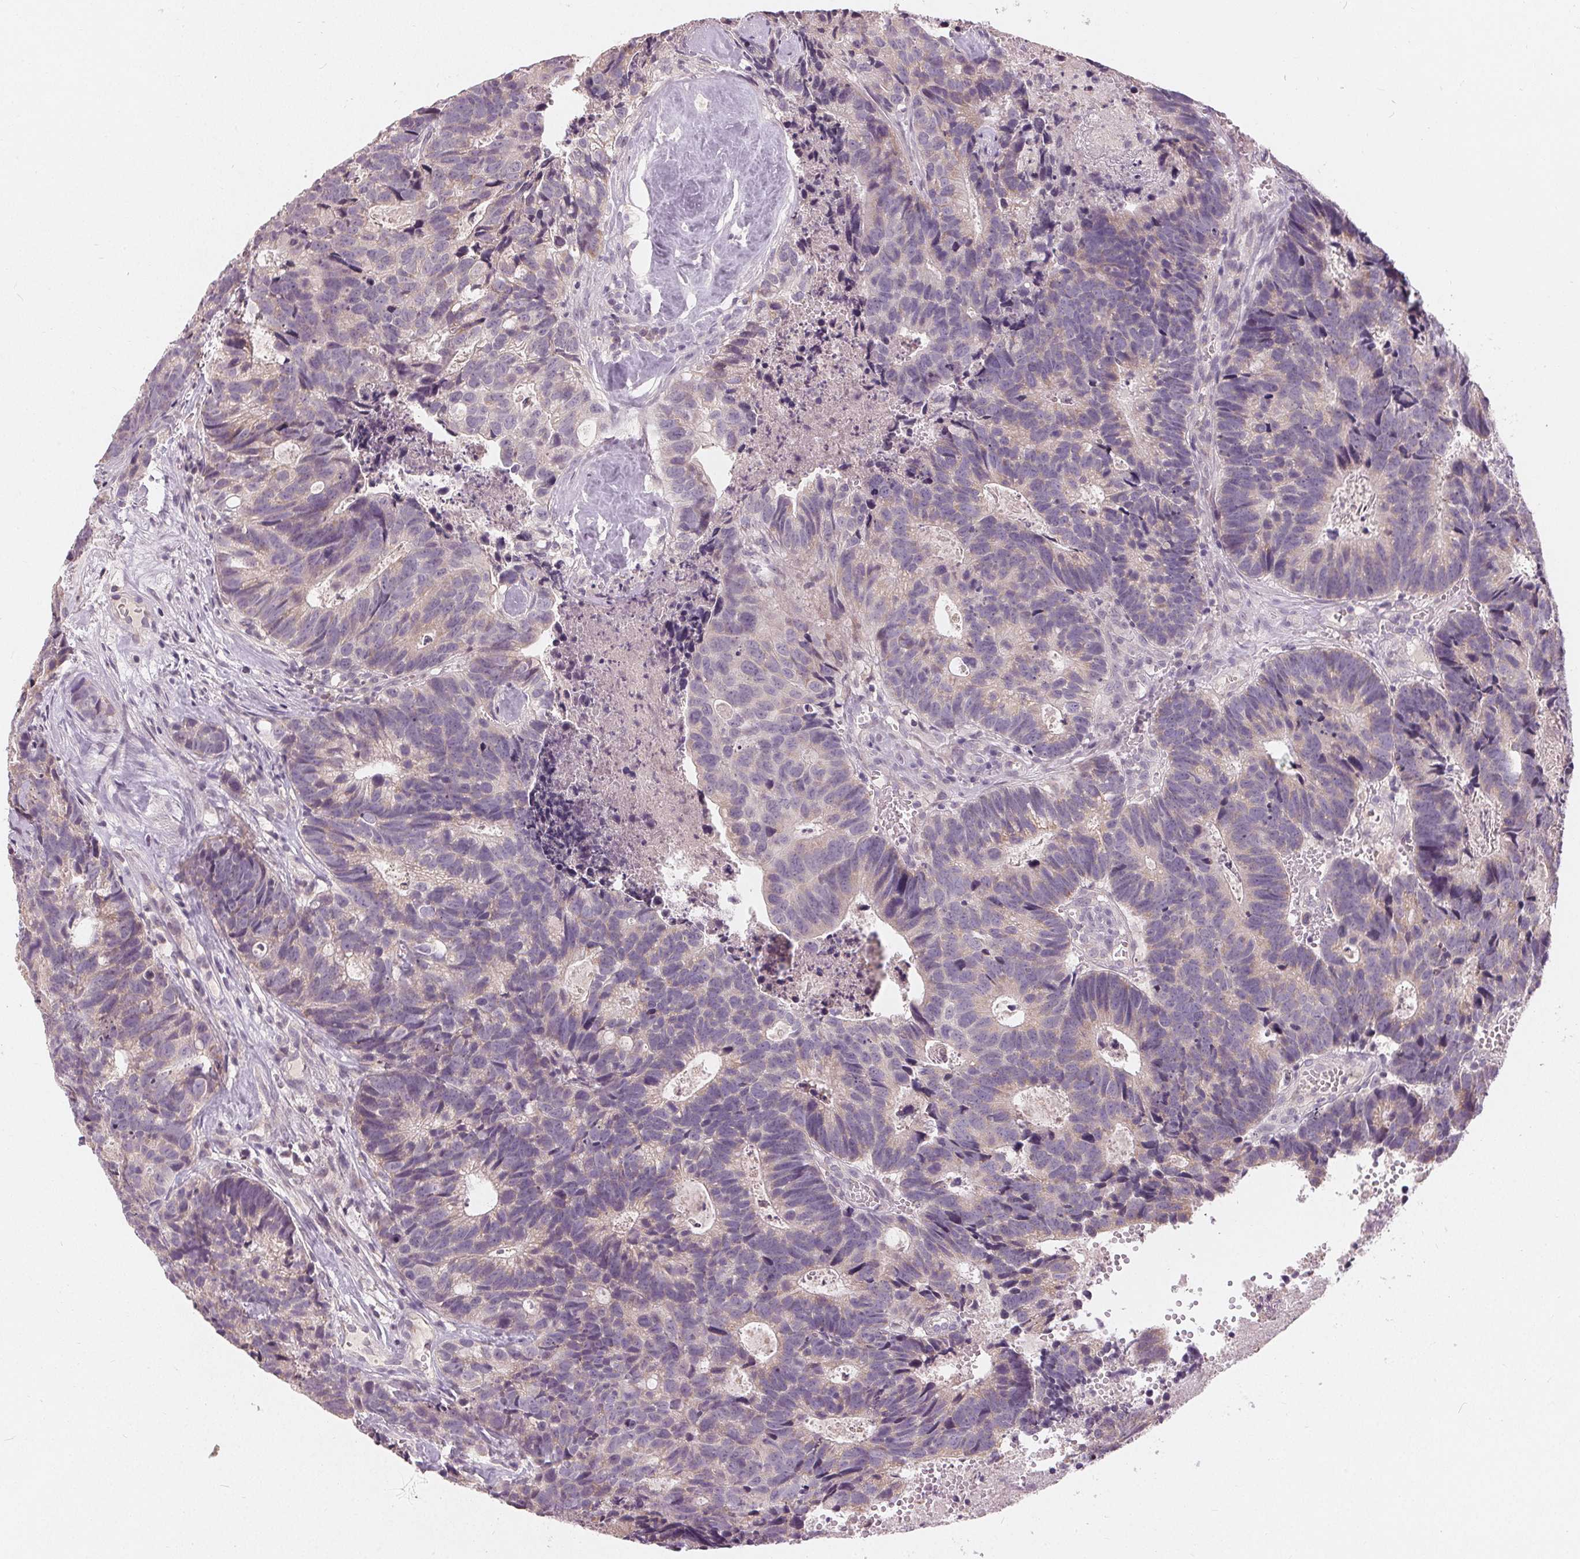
{"staining": {"intensity": "weak", "quantity": "<25%", "location": "cytoplasmic/membranous"}, "tissue": "head and neck cancer", "cell_type": "Tumor cells", "image_type": "cancer", "snomed": [{"axis": "morphology", "description": "Adenocarcinoma, NOS"}, {"axis": "topography", "description": "Head-Neck"}], "caption": "A photomicrograph of adenocarcinoma (head and neck) stained for a protein reveals no brown staining in tumor cells.", "gene": "TRIM60", "patient": {"sex": "male", "age": 62}}